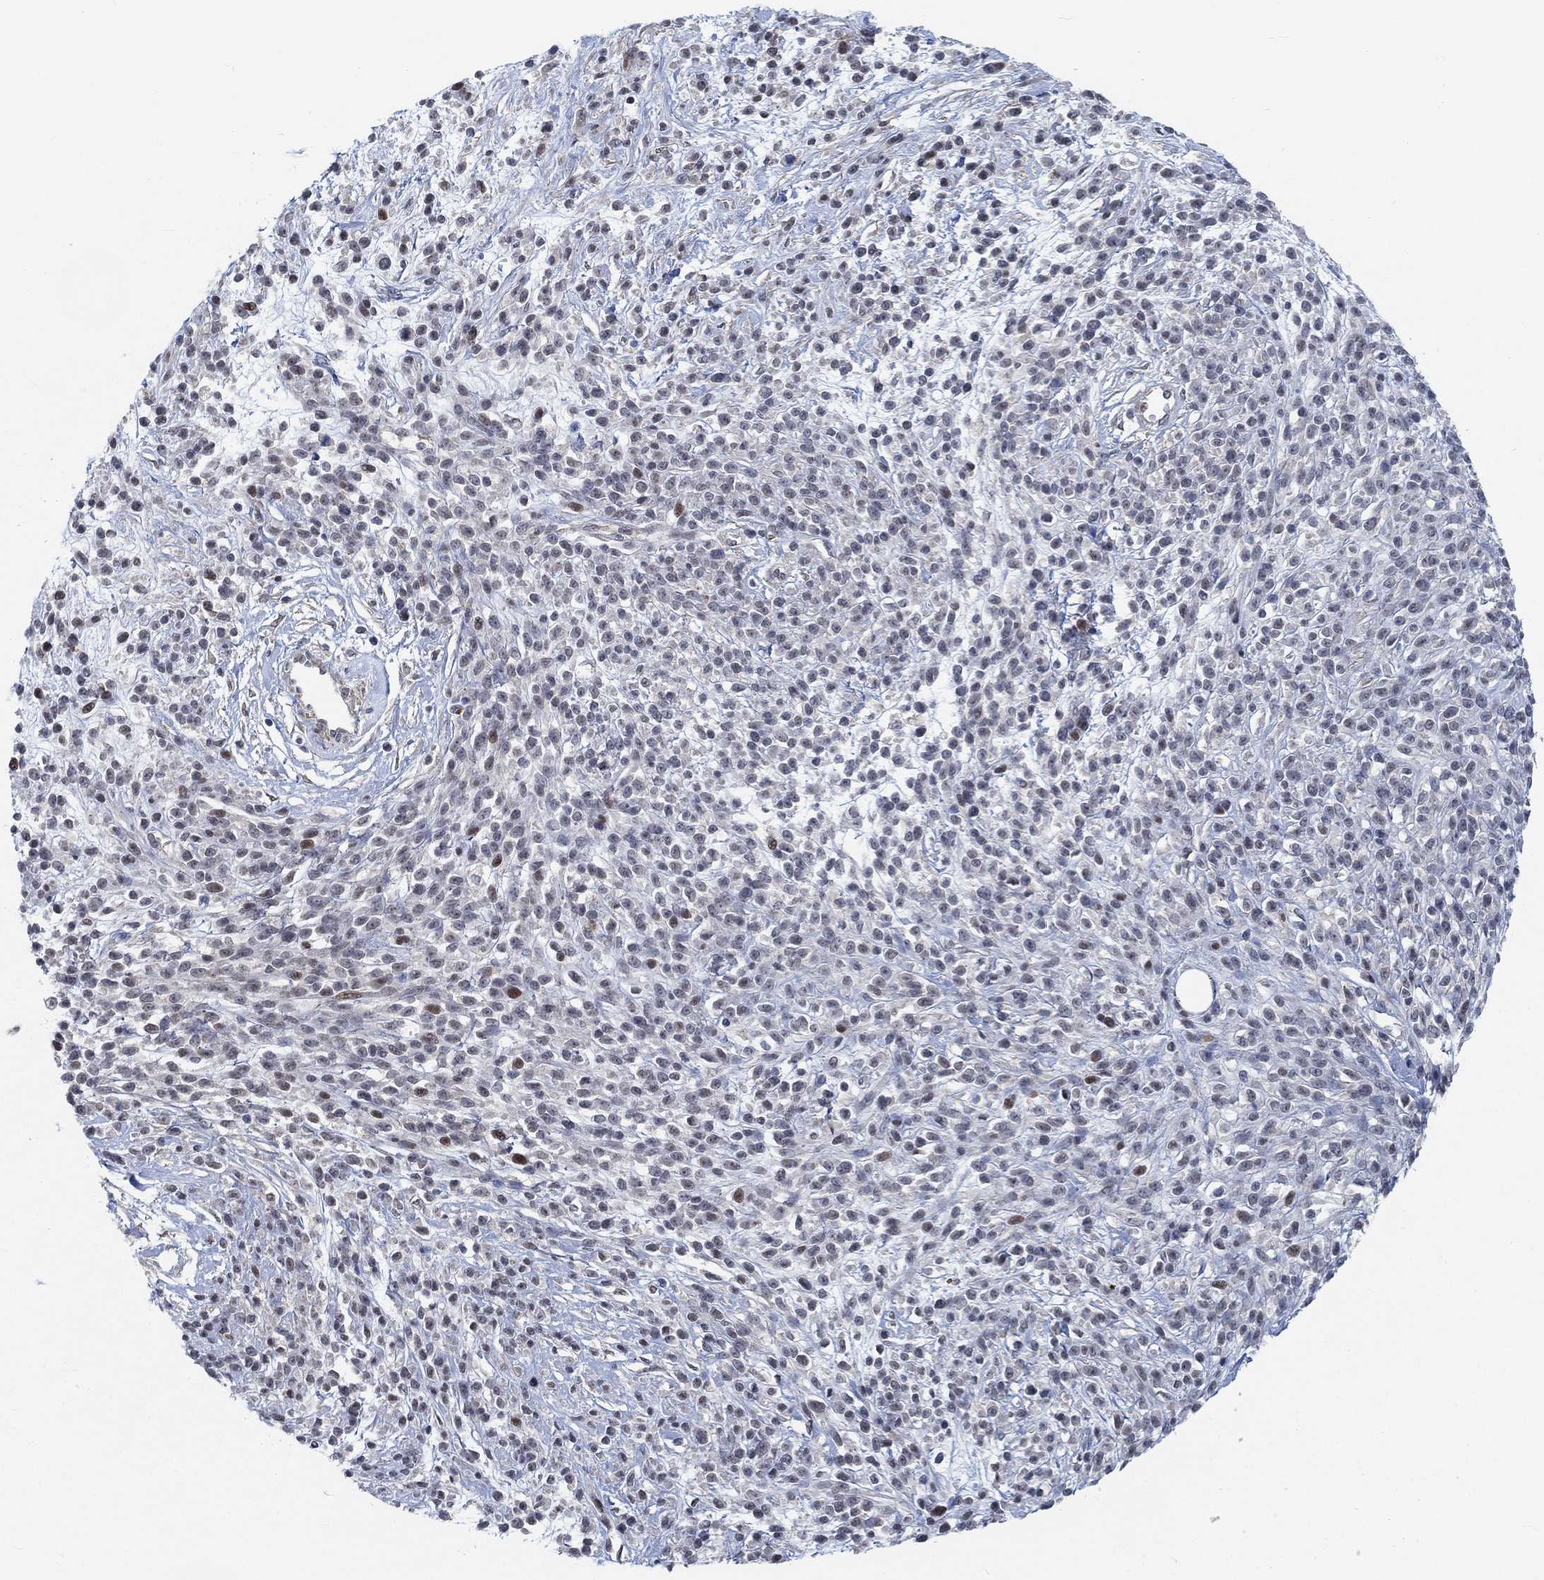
{"staining": {"intensity": "moderate", "quantity": "<25%", "location": "nuclear"}, "tissue": "melanoma", "cell_type": "Tumor cells", "image_type": "cancer", "snomed": [{"axis": "morphology", "description": "Malignant melanoma, NOS"}, {"axis": "topography", "description": "Skin"}, {"axis": "topography", "description": "Skin of trunk"}], "caption": "An image of human melanoma stained for a protein reveals moderate nuclear brown staining in tumor cells. (brown staining indicates protein expression, while blue staining denotes nuclei).", "gene": "KCNH8", "patient": {"sex": "male", "age": 74}}